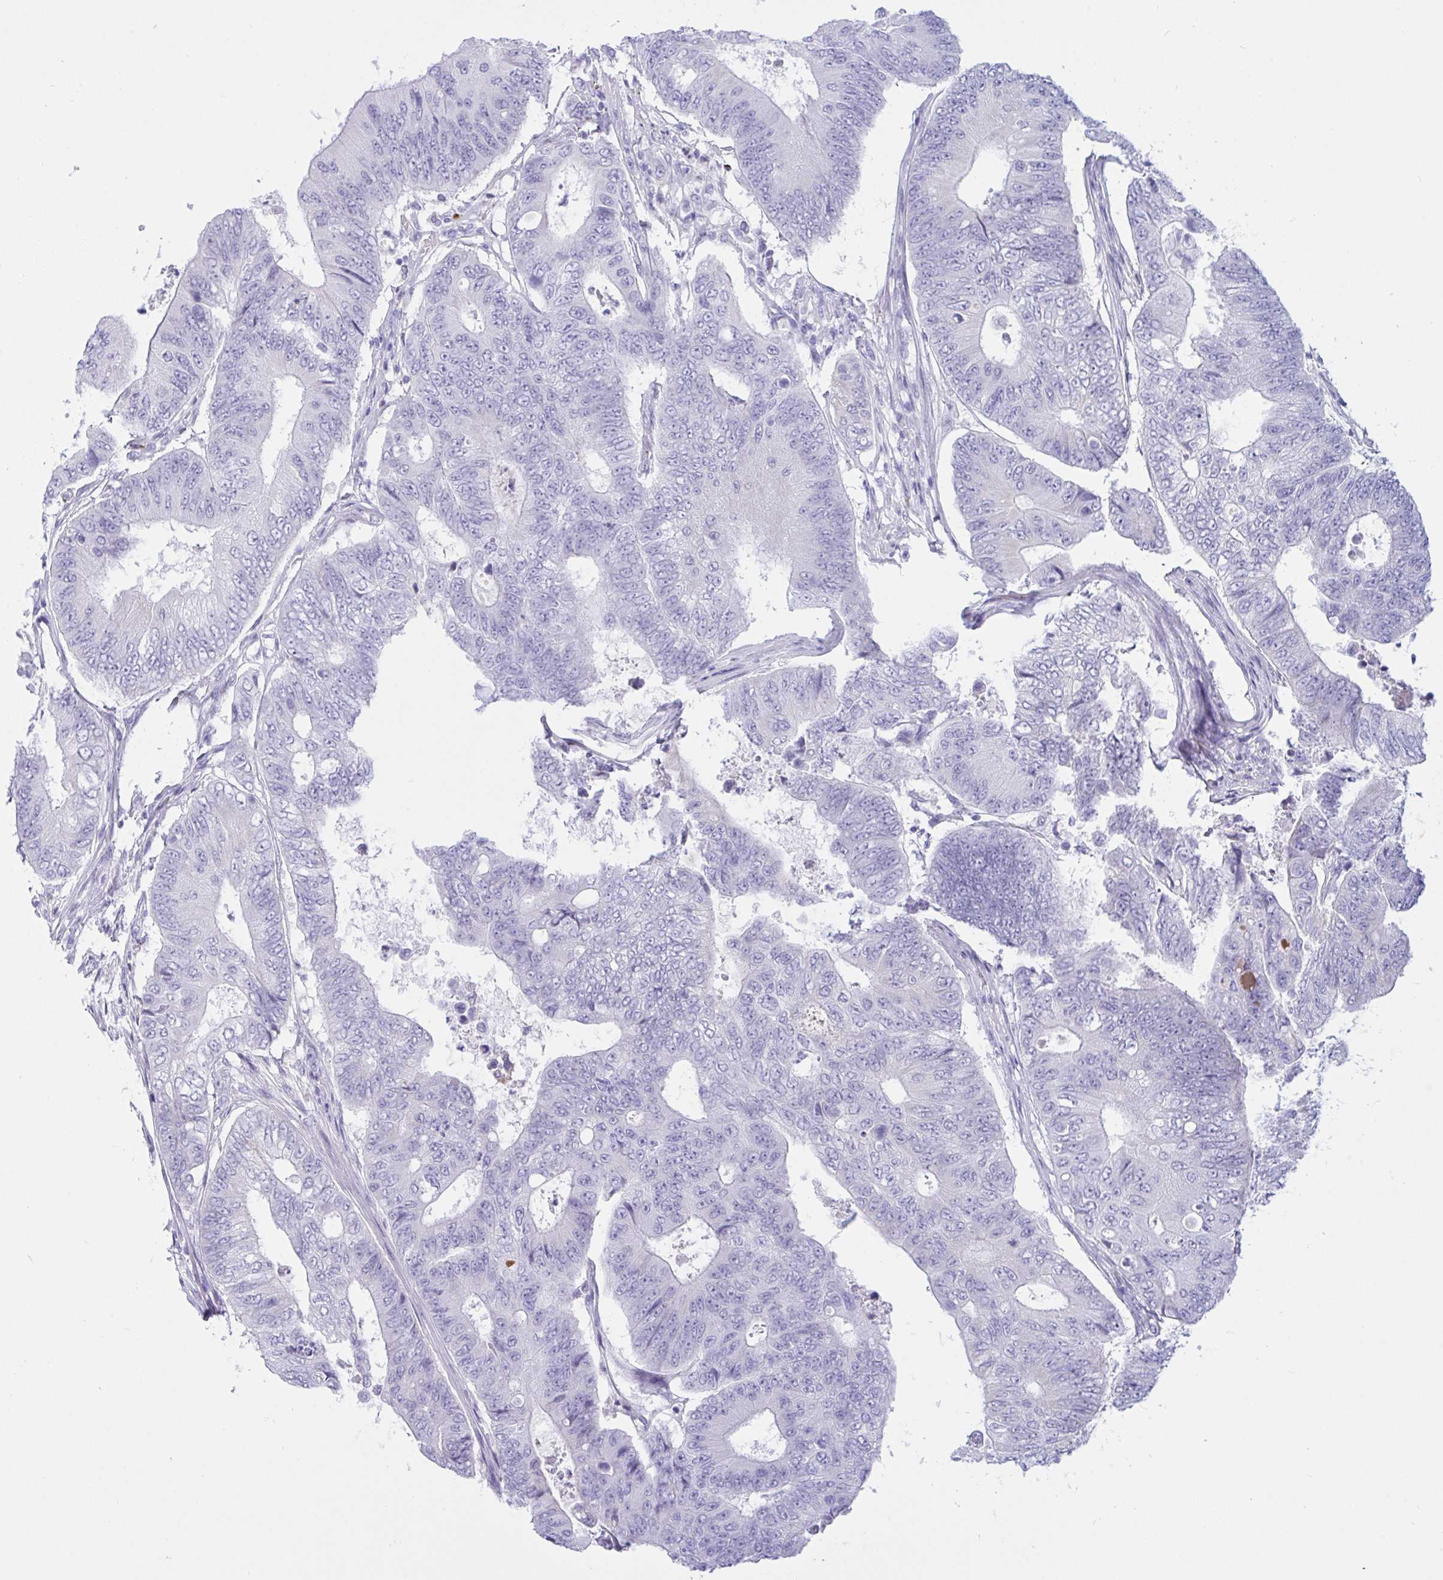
{"staining": {"intensity": "negative", "quantity": "none", "location": "none"}, "tissue": "colorectal cancer", "cell_type": "Tumor cells", "image_type": "cancer", "snomed": [{"axis": "morphology", "description": "Adenocarcinoma, NOS"}, {"axis": "topography", "description": "Colon"}], "caption": "A high-resolution image shows immunohistochemistry staining of colorectal cancer, which reveals no significant expression in tumor cells. (Immunohistochemistry, brightfield microscopy, high magnification).", "gene": "OXLD1", "patient": {"sex": "female", "age": 48}}